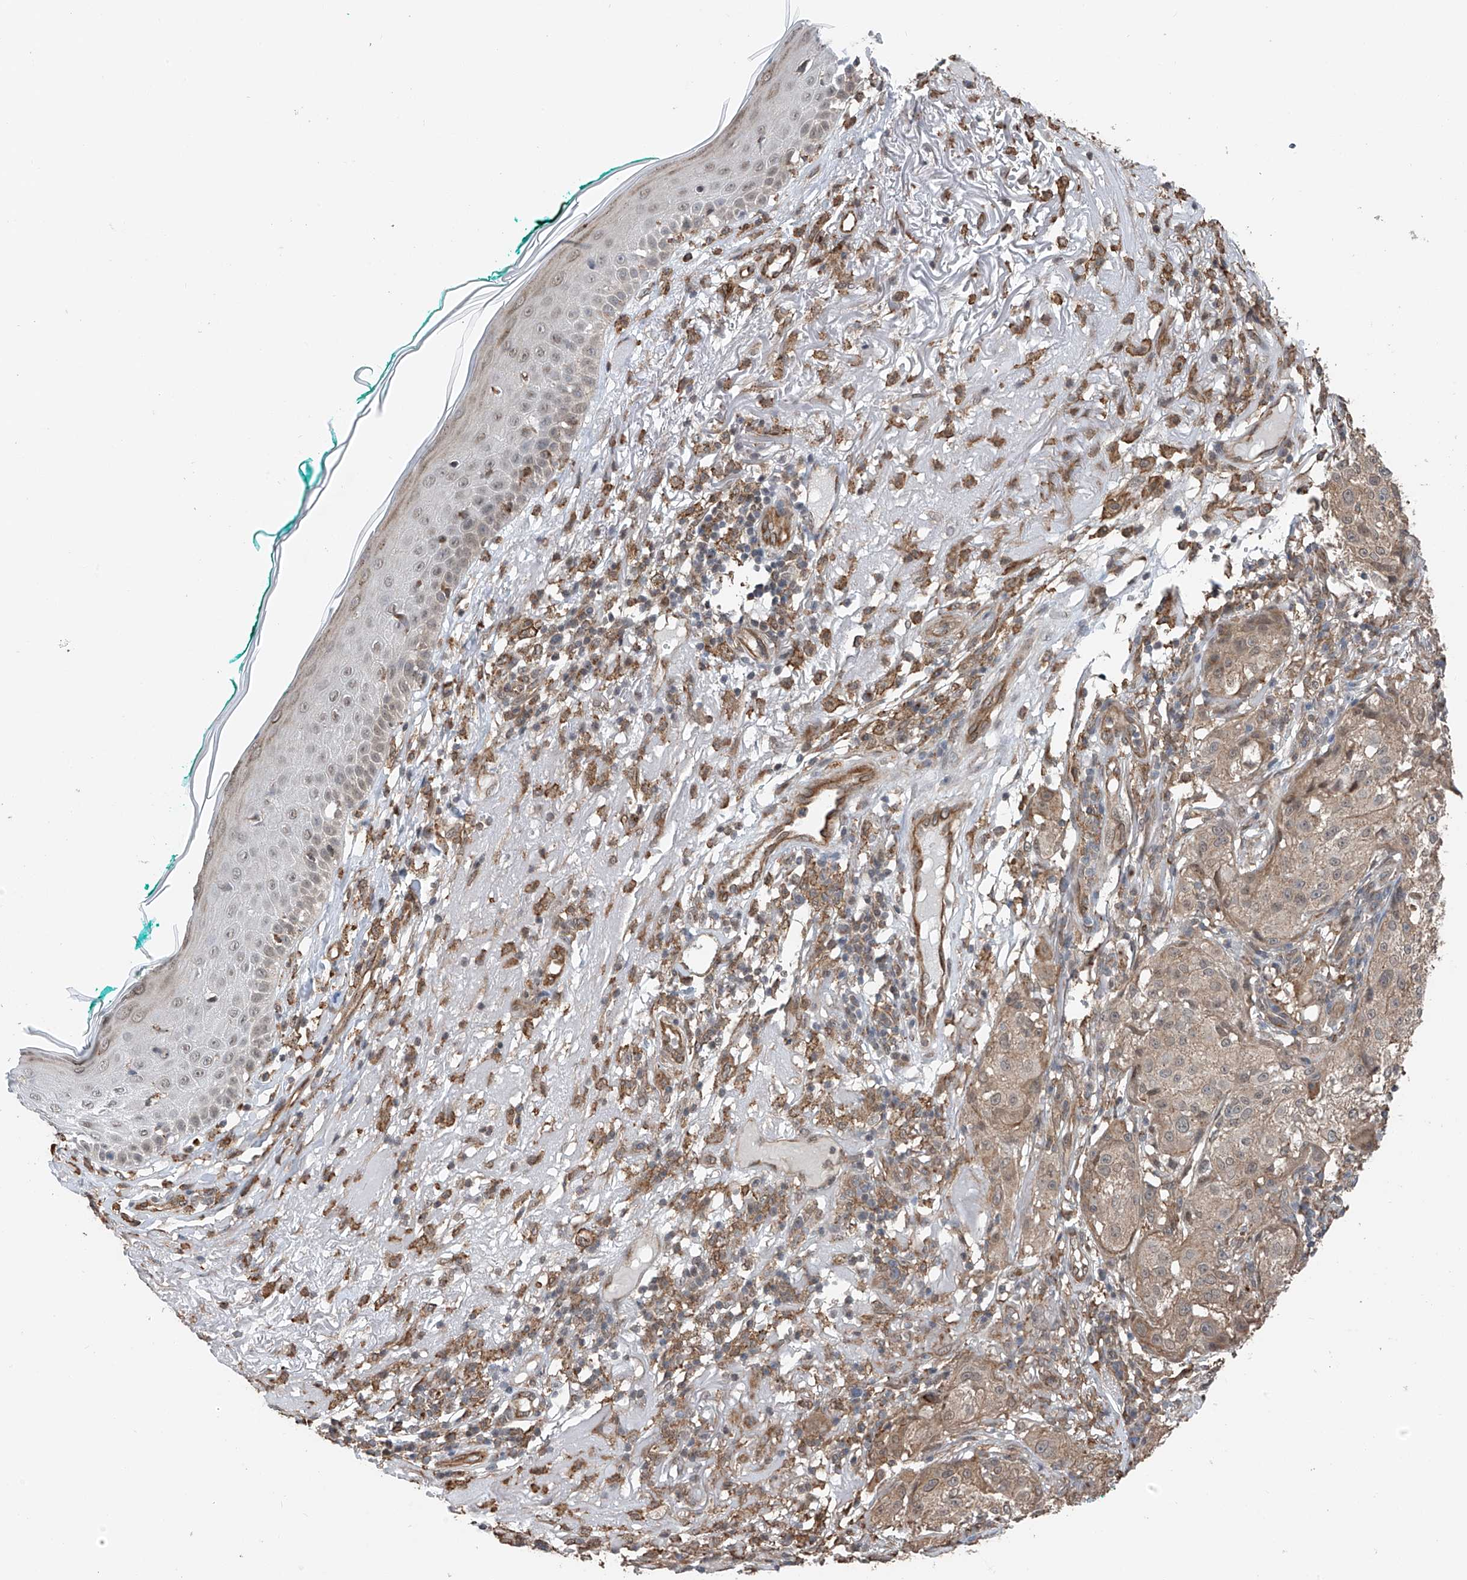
{"staining": {"intensity": "weak", "quantity": "25%-75%", "location": "cytoplasmic/membranous"}, "tissue": "melanoma", "cell_type": "Tumor cells", "image_type": "cancer", "snomed": [{"axis": "morphology", "description": "Necrosis, NOS"}, {"axis": "morphology", "description": "Malignant melanoma, NOS"}, {"axis": "topography", "description": "Skin"}], "caption": "Weak cytoplasmic/membranous protein expression is seen in approximately 25%-75% of tumor cells in melanoma. (DAB IHC with brightfield microscopy, high magnification).", "gene": "ZNF189", "patient": {"sex": "female", "age": 87}}